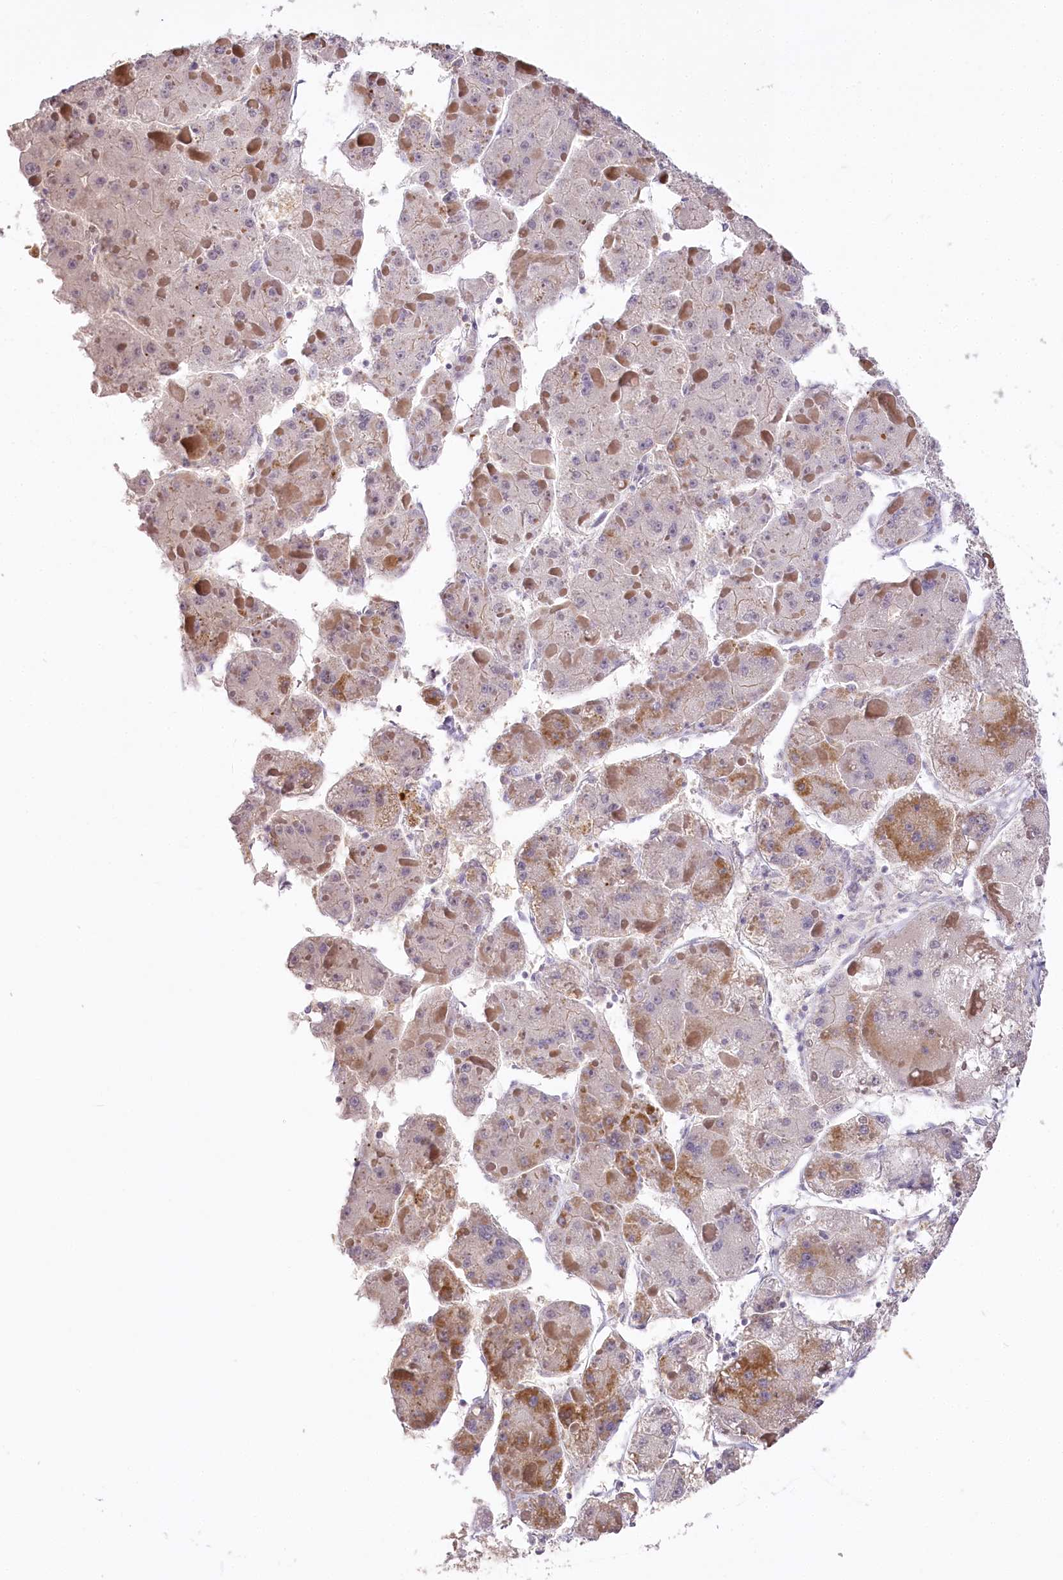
{"staining": {"intensity": "moderate", "quantity": "<25%", "location": "cytoplasmic/membranous"}, "tissue": "liver cancer", "cell_type": "Tumor cells", "image_type": "cancer", "snomed": [{"axis": "morphology", "description": "Carcinoma, Hepatocellular, NOS"}, {"axis": "topography", "description": "Liver"}], "caption": "Human hepatocellular carcinoma (liver) stained with a brown dye exhibits moderate cytoplasmic/membranous positive staining in about <25% of tumor cells.", "gene": "ZNF226", "patient": {"sex": "female", "age": 73}}